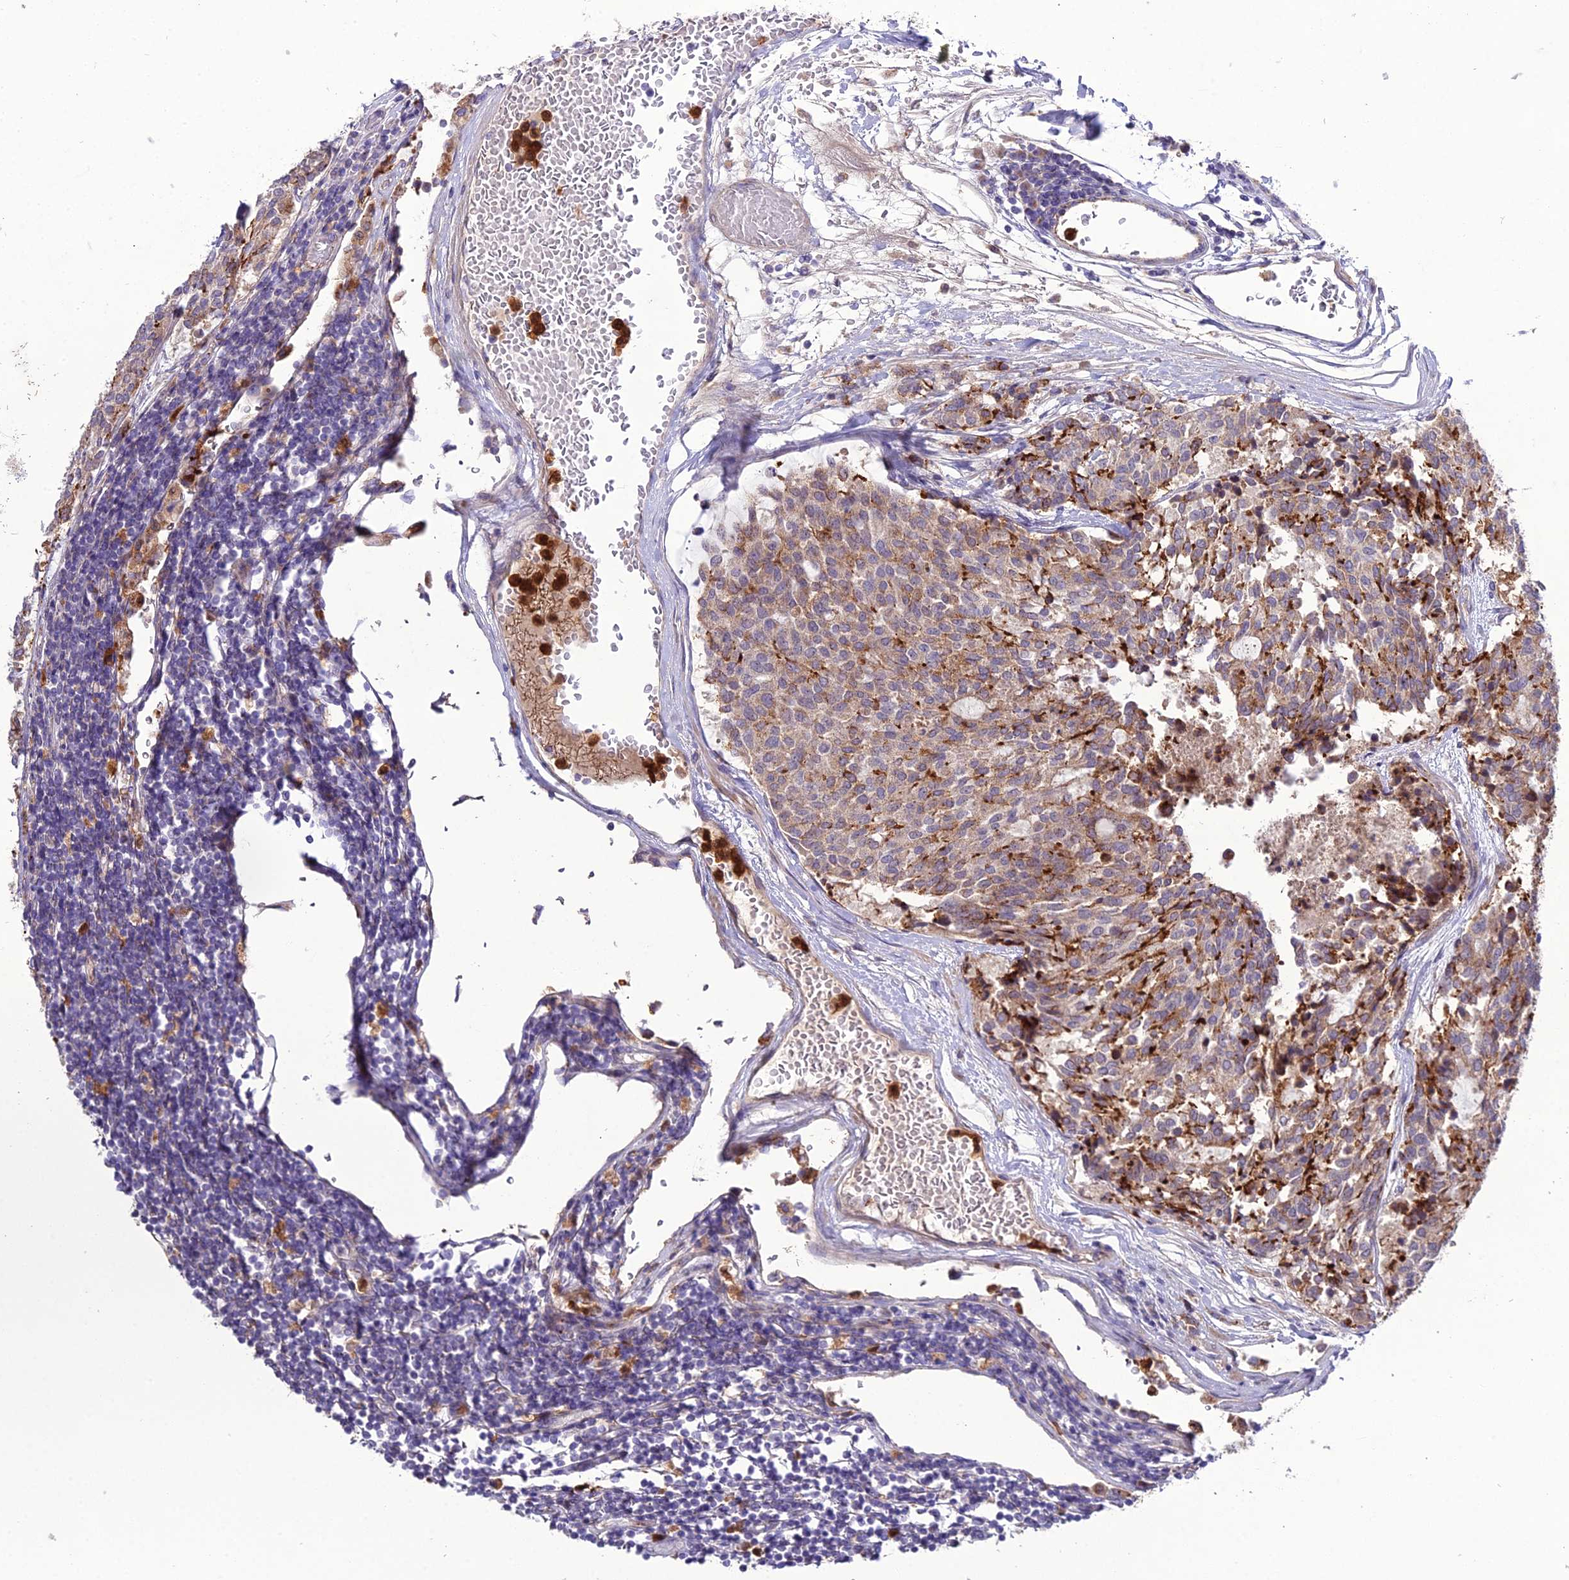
{"staining": {"intensity": "weak", "quantity": "25%-75%", "location": "cytoplasmic/membranous"}, "tissue": "carcinoid", "cell_type": "Tumor cells", "image_type": "cancer", "snomed": [{"axis": "morphology", "description": "Carcinoid, malignant, NOS"}, {"axis": "topography", "description": "Pancreas"}], "caption": "Malignant carcinoid was stained to show a protein in brown. There is low levels of weak cytoplasmic/membranous expression in approximately 25%-75% of tumor cells.", "gene": "EID2", "patient": {"sex": "female", "age": 54}}